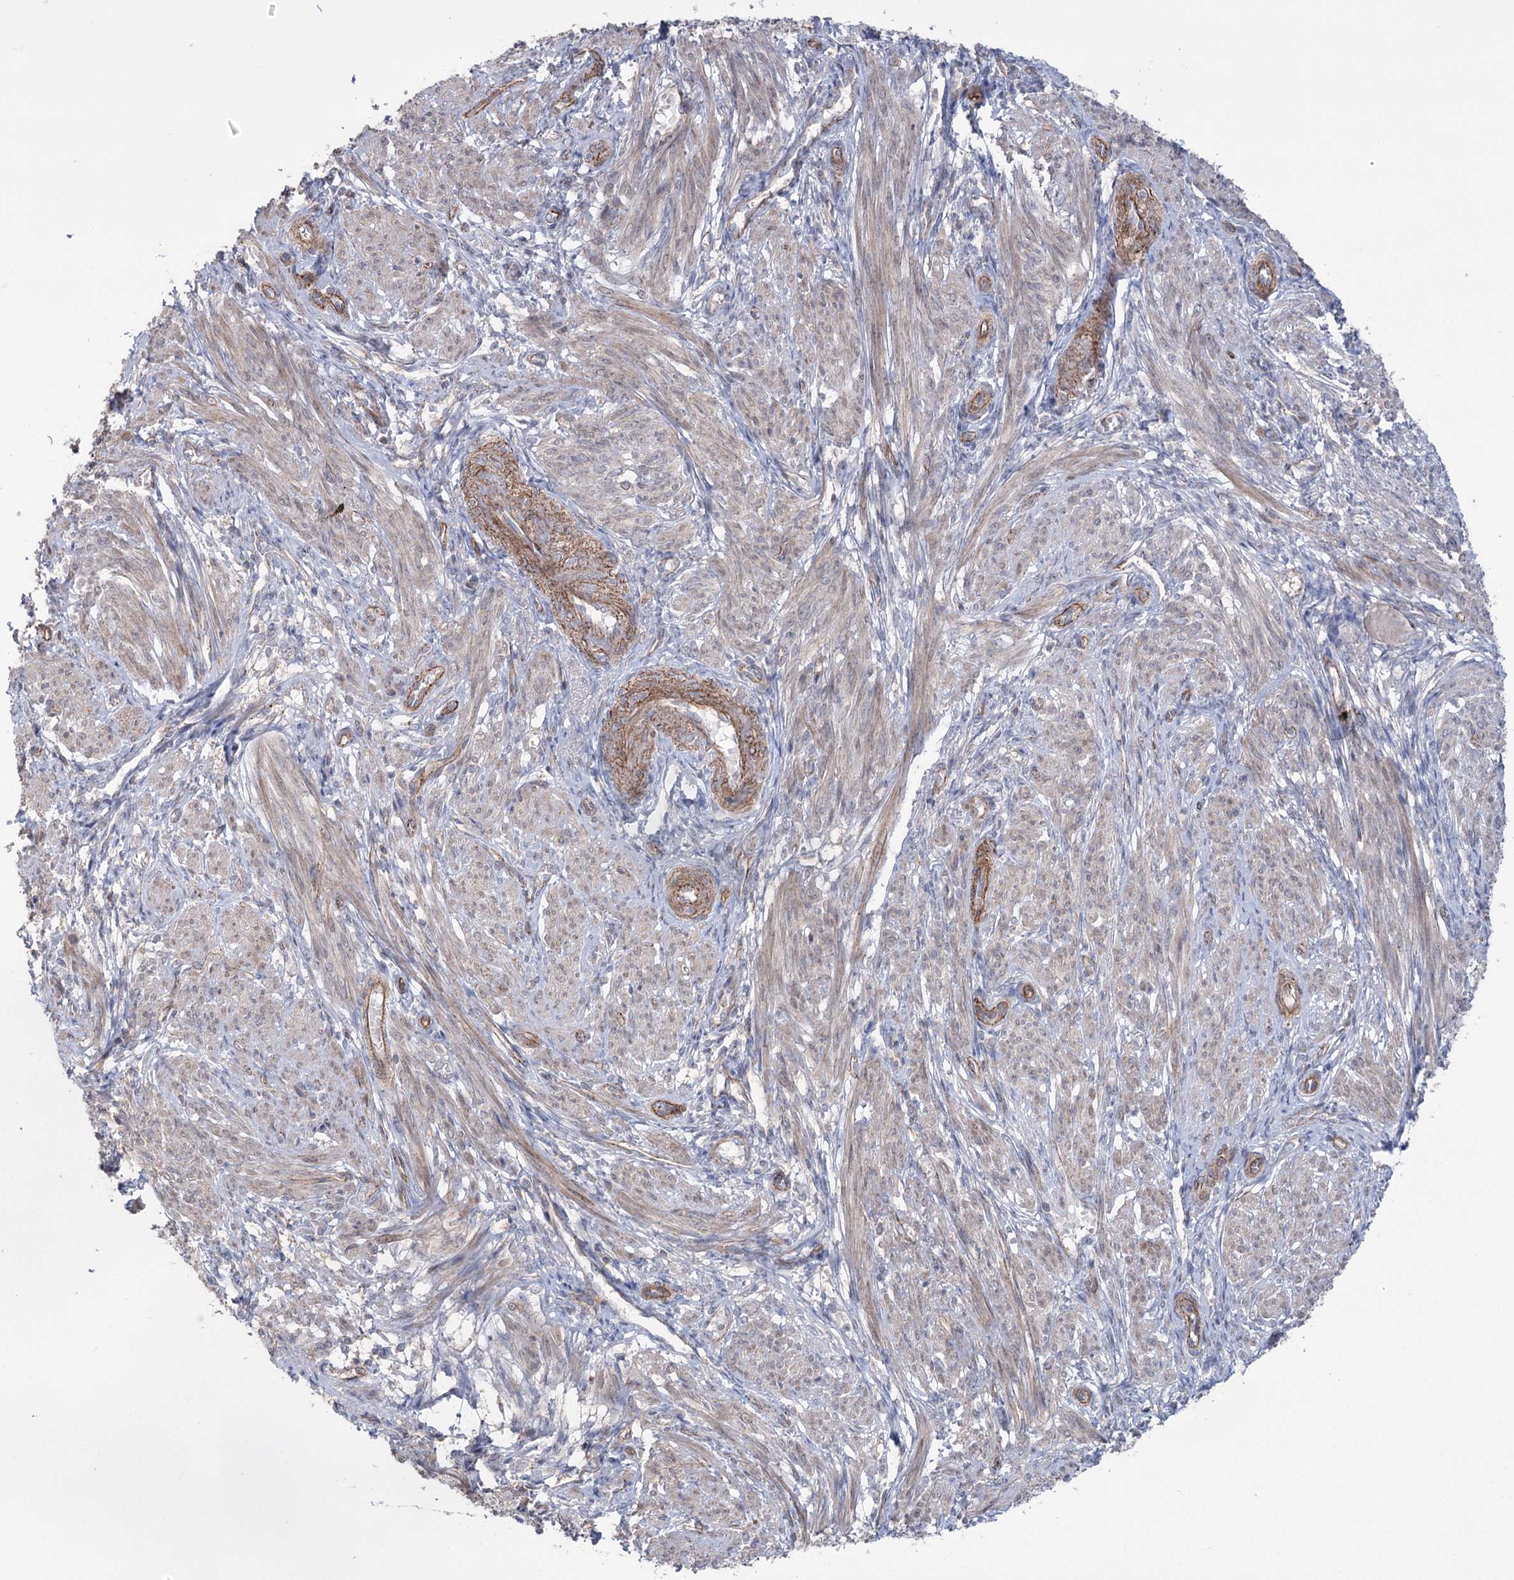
{"staining": {"intensity": "weak", "quantity": "<25%", "location": "cytoplasmic/membranous"}, "tissue": "smooth muscle", "cell_type": "Smooth muscle cells", "image_type": "normal", "snomed": [{"axis": "morphology", "description": "Normal tissue, NOS"}, {"axis": "topography", "description": "Smooth muscle"}], "caption": "The photomicrograph reveals no staining of smooth muscle cells in unremarkable smooth muscle. Nuclei are stained in blue.", "gene": "TRIM71", "patient": {"sex": "female", "age": 39}}